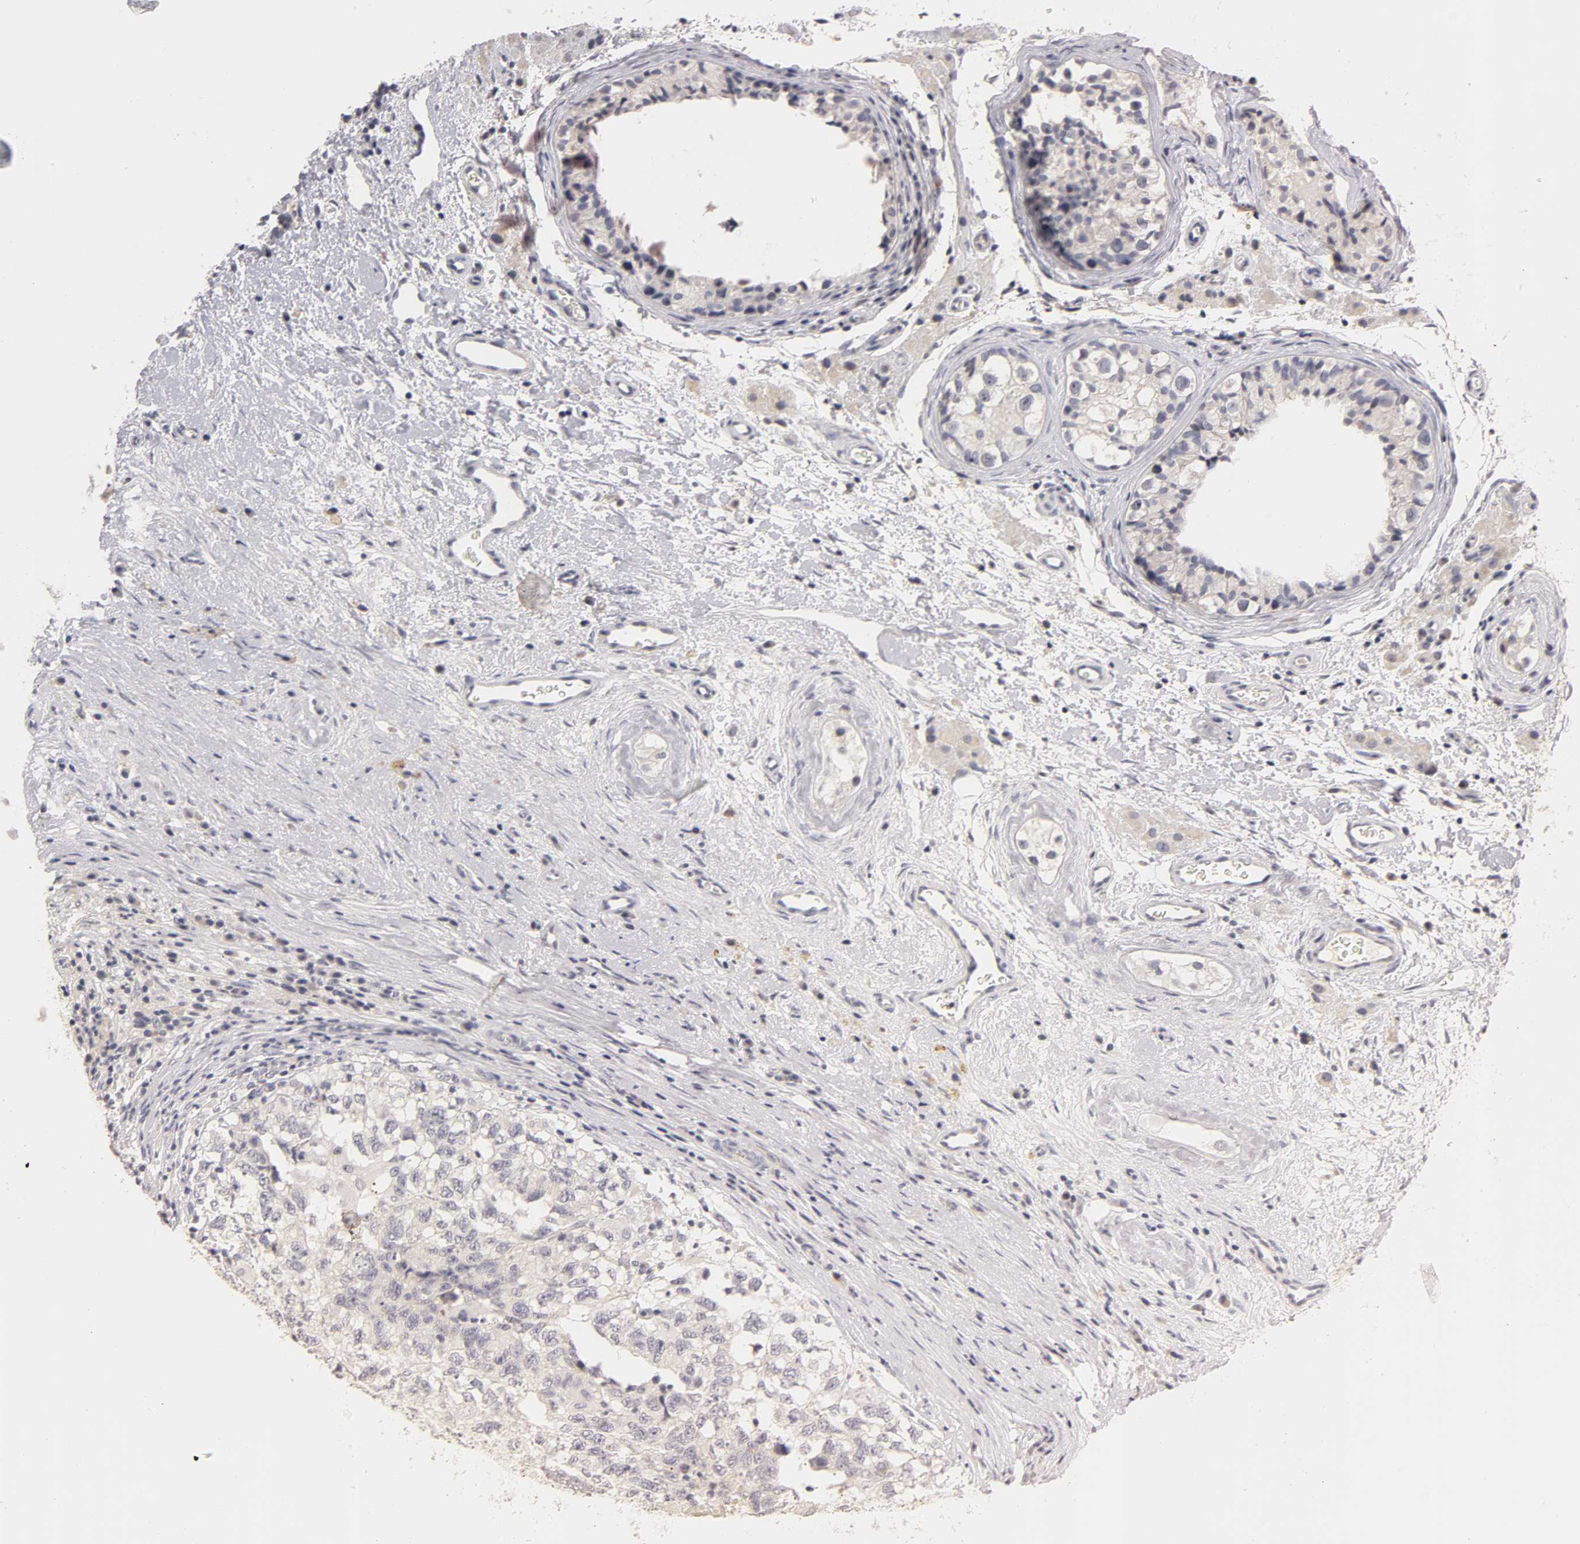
{"staining": {"intensity": "negative", "quantity": "none", "location": "none"}, "tissue": "testis cancer", "cell_type": "Tumor cells", "image_type": "cancer", "snomed": [{"axis": "morphology", "description": "Carcinoma, Embryonal, NOS"}, {"axis": "topography", "description": "Testis"}], "caption": "Micrograph shows no significant protein expression in tumor cells of testis embryonal carcinoma. (IHC, brightfield microscopy, high magnification).", "gene": "OVOL1", "patient": {"sex": "male", "age": 21}}